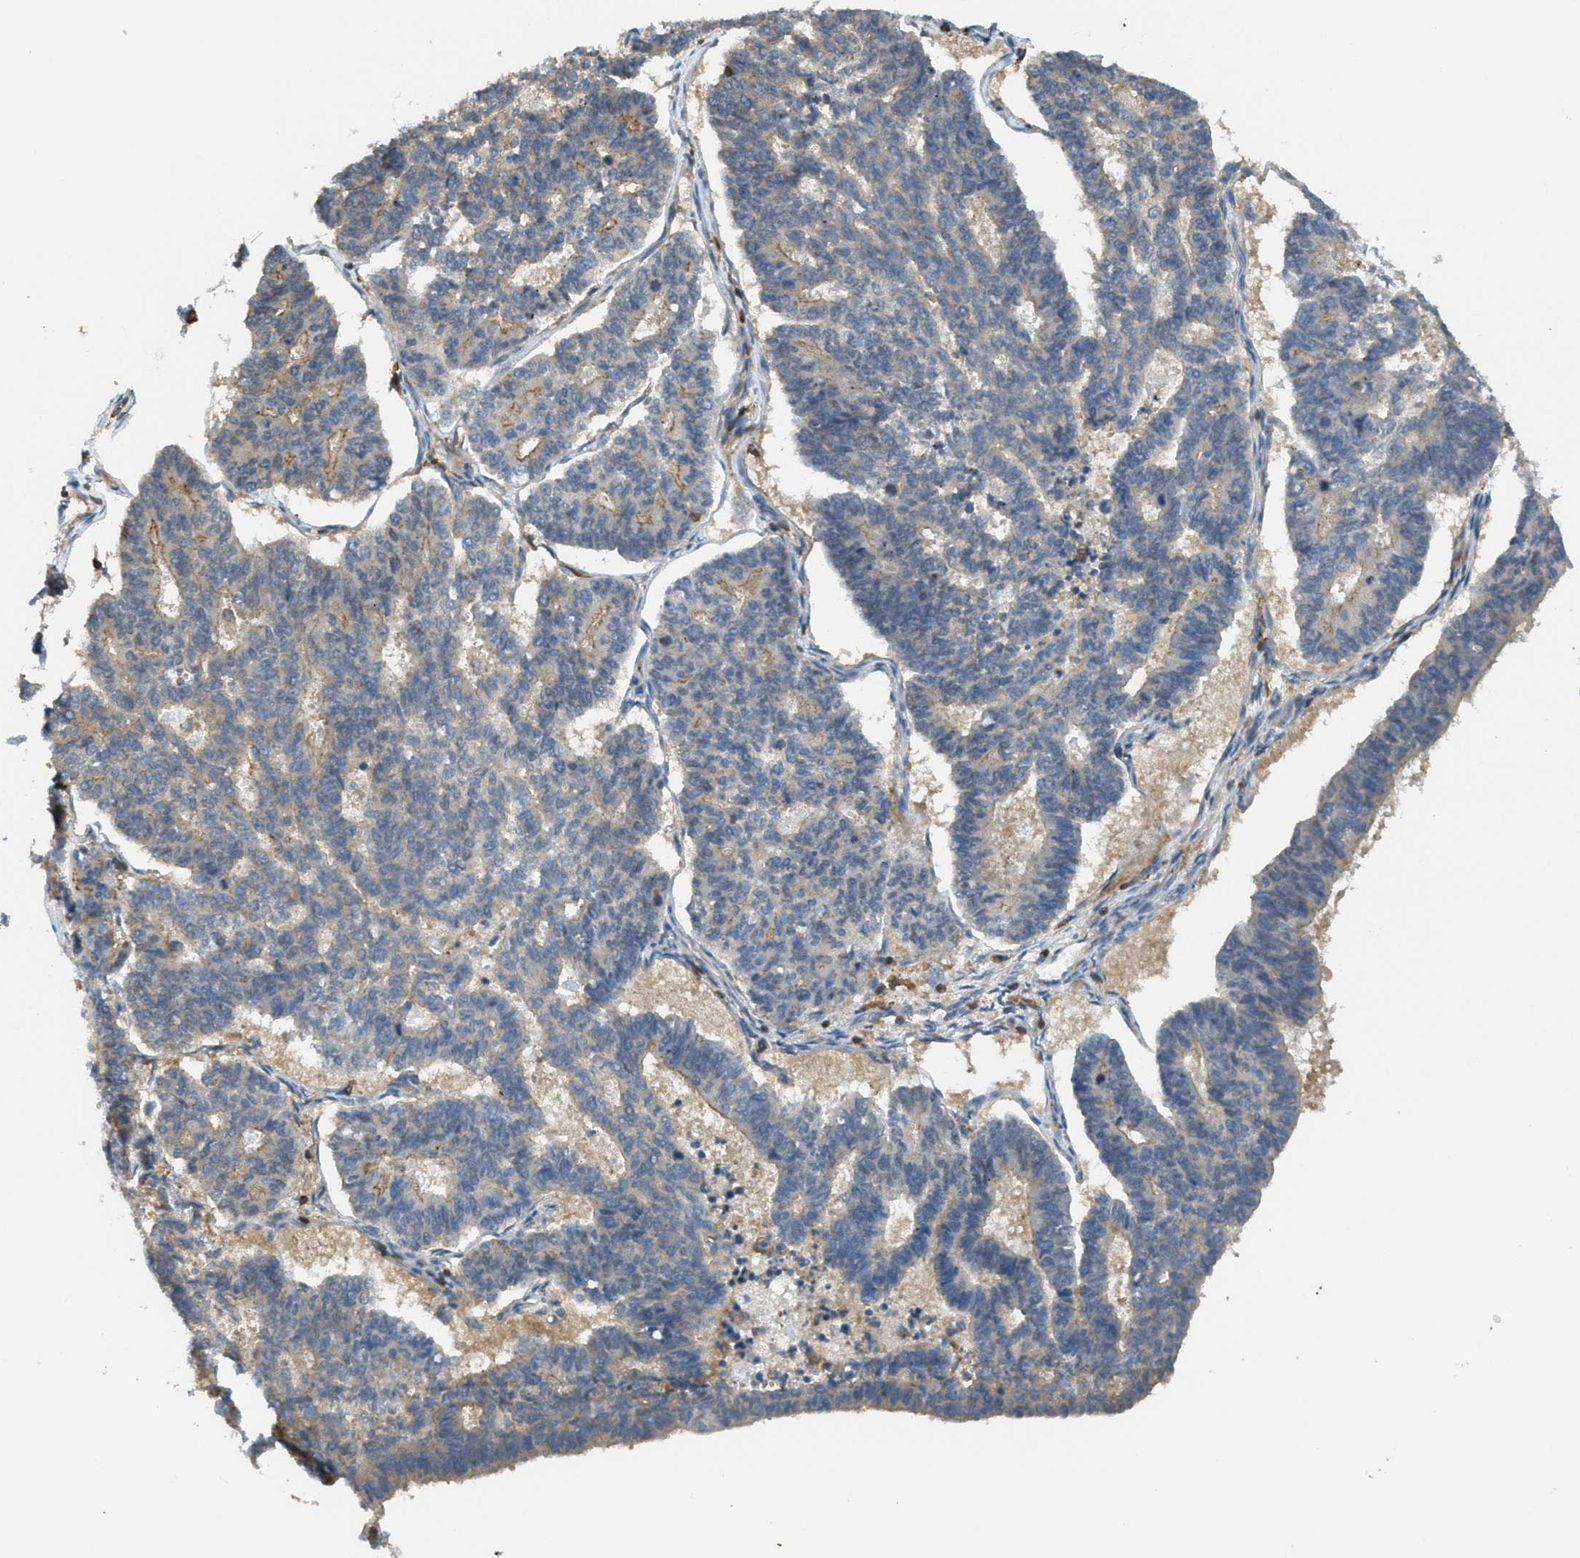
{"staining": {"intensity": "weak", "quantity": ">75%", "location": "cytoplasmic/membranous"}, "tissue": "endometrial cancer", "cell_type": "Tumor cells", "image_type": "cancer", "snomed": [{"axis": "morphology", "description": "Adenocarcinoma, NOS"}, {"axis": "topography", "description": "Endometrium"}], "caption": "Endometrial cancer was stained to show a protein in brown. There is low levels of weak cytoplasmic/membranous staining in about >75% of tumor cells. (Brightfield microscopy of DAB IHC at high magnification).", "gene": "GRIK2", "patient": {"sex": "female", "age": 70}}